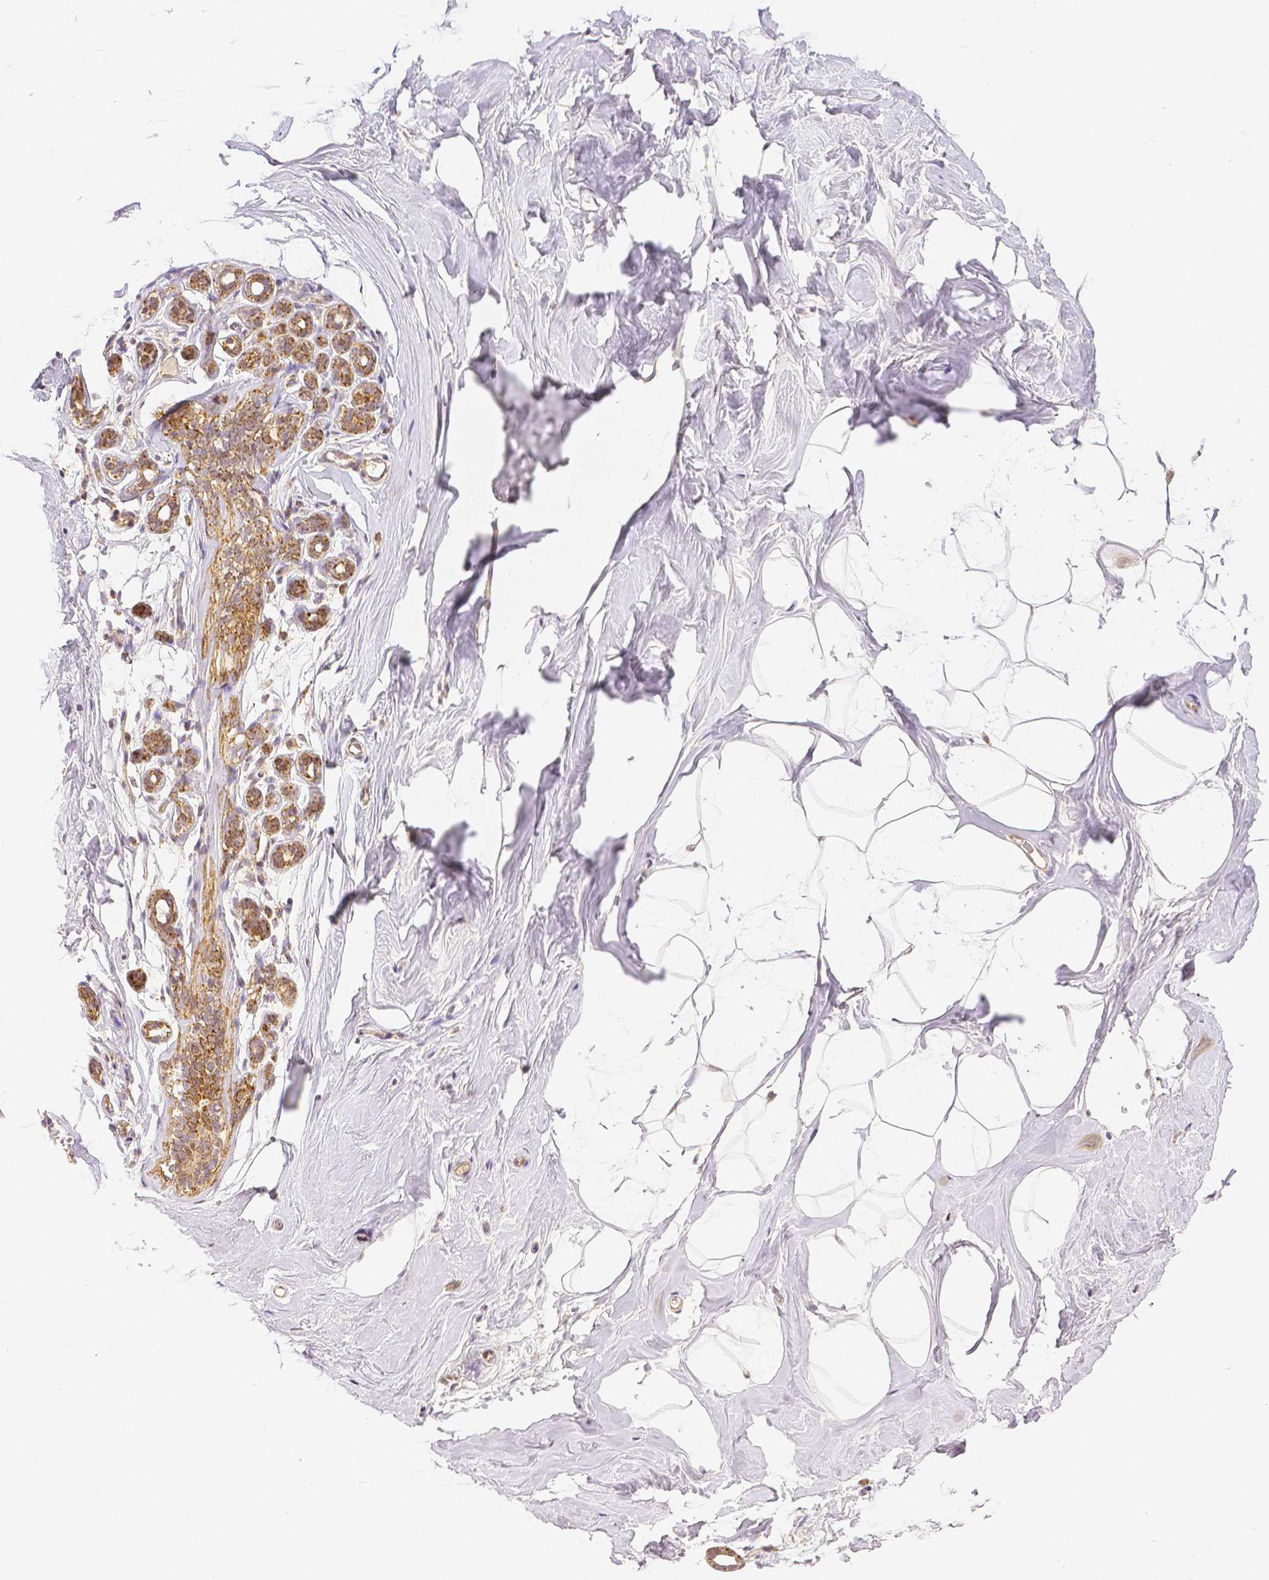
{"staining": {"intensity": "moderate", "quantity": "<25%", "location": "nuclear"}, "tissue": "breast", "cell_type": "Adipocytes", "image_type": "normal", "snomed": [{"axis": "morphology", "description": "Normal tissue, NOS"}, {"axis": "topography", "description": "Breast"}], "caption": "Breast stained with immunohistochemistry reveals moderate nuclear positivity in about <25% of adipocytes. The protein is stained brown, and the nuclei are stained in blue (DAB IHC with brightfield microscopy, high magnification).", "gene": "RHOT1", "patient": {"sex": "female", "age": 32}}